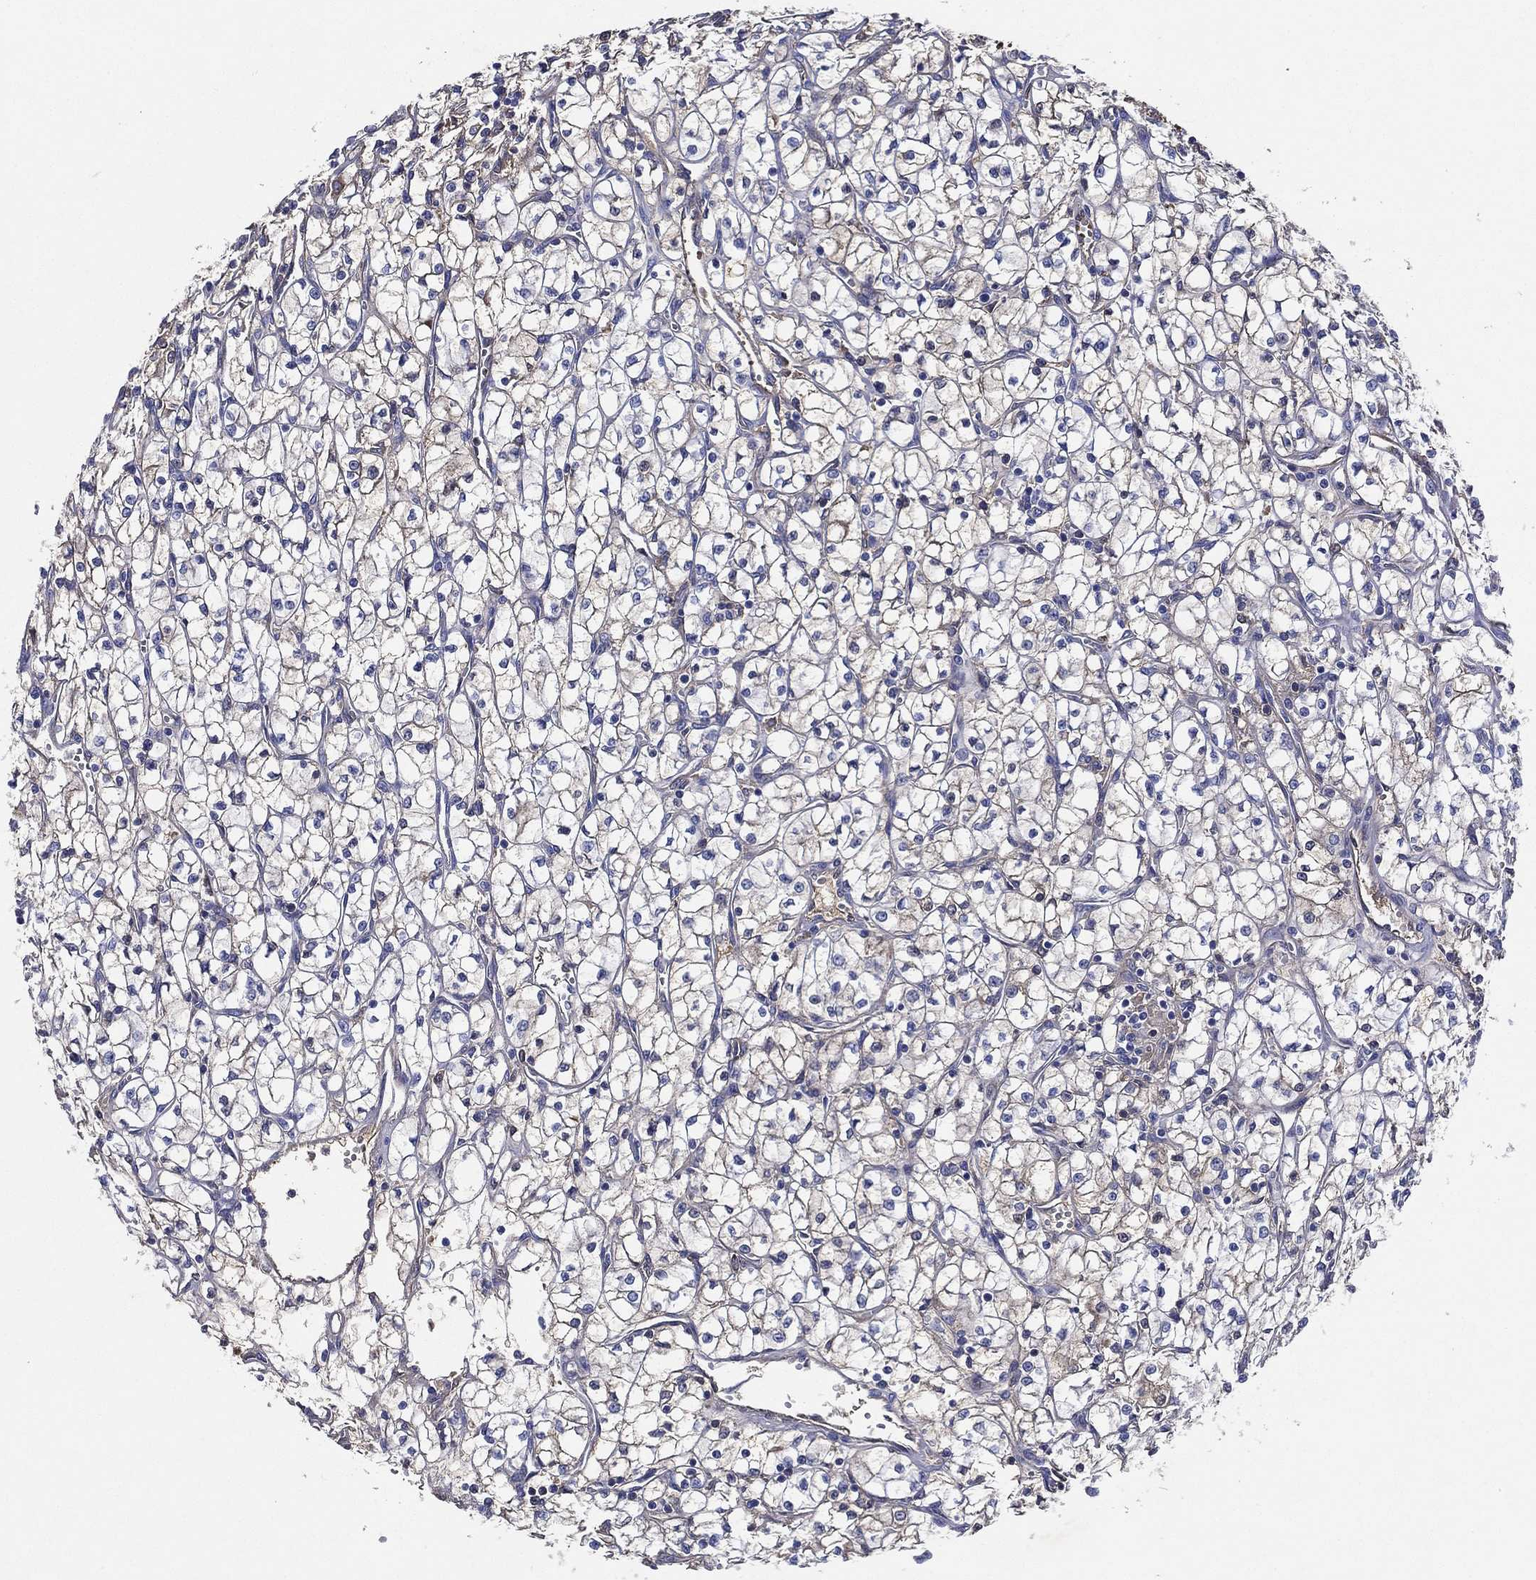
{"staining": {"intensity": "negative", "quantity": "none", "location": "none"}, "tissue": "renal cancer", "cell_type": "Tumor cells", "image_type": "cancer", "snomed": [{"axis": "morphology", "description": "Adenocarcinoma, NOS"}, {"axis": "topography", "description": "Kidney"}], "caption": "The IHC histopathology image has no significant expression in tumor cells of renal cancer tissue.", "gene": "TMPRSS11D", "patient": {"sex": "female", "age": 64}}